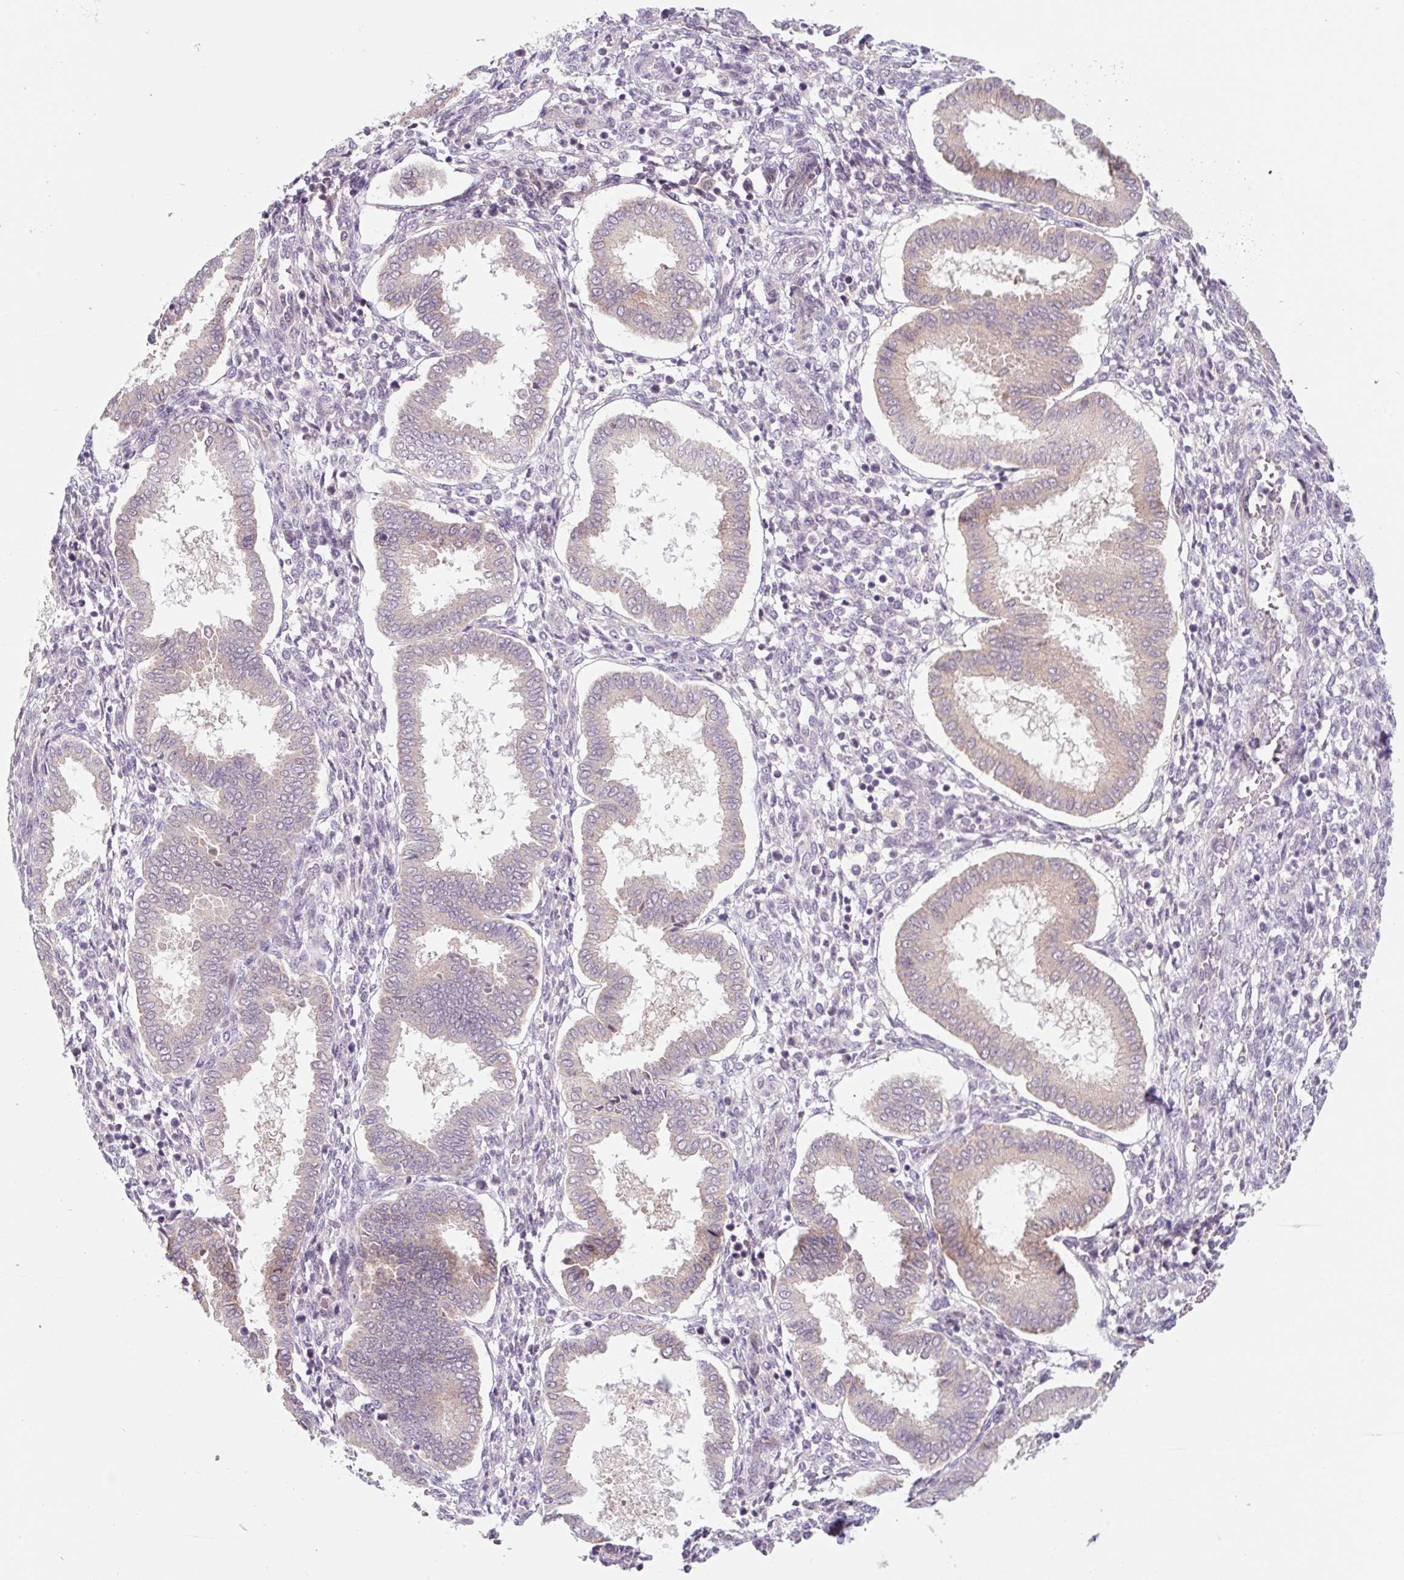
{"staining": {"intensity": "negative", "quantity": "none", "location": "none"}, "tissue": "endometrium", "cell_type": "Cells in endometrial stroma", "image_type": "normal", "snomed": [{"axis": "morphology", "description": "Normal tissue, NOS"}, {"axis": "topography", "description": "Endometrium"}], "caption": "This is an immunohistochemistry photomicrograph of benign human endometrium. There is no positivity in cells in endometrial stroma.", "gene": "PRKAA2", "patient": {"sex": "female", "age": 24}}